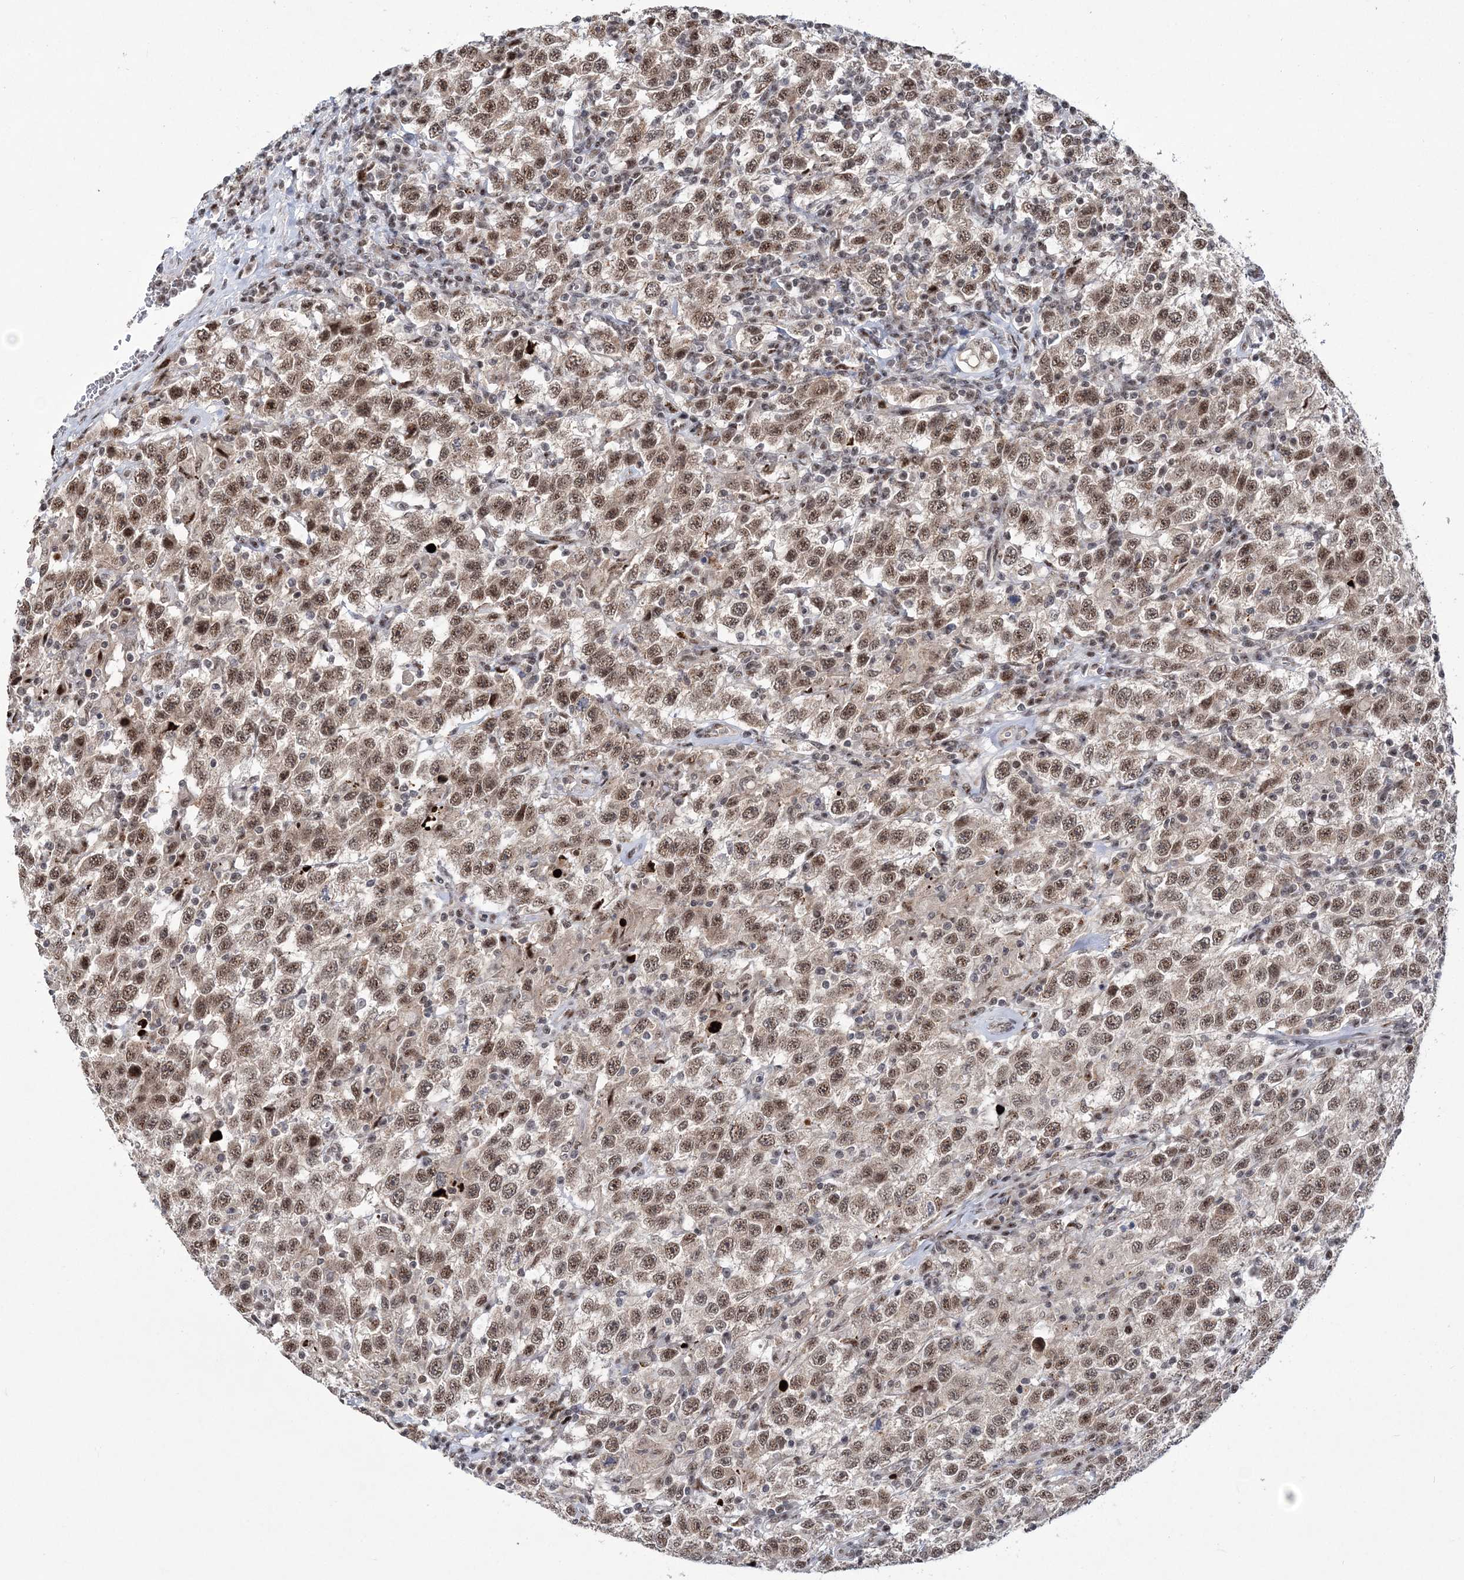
{"staining": {"intensity": "moderate", "quantity": ">75%", "location": "nuclear"}, "tissue": "testis cancer", "cell_type": "Tumor cells", "image_type": "cancer", "snomed": [{"axis": "morphology", "description": "Seminoma, NOS"}, {"axis": "topography", "description": "Testis"}], "caption": "An image of seminoma (testis) stained for a protein displays moderate nuclear brown staining in tumor cells. The staining was performed using DAB (3,3'-diaminobenzidine) to visualize the protein expression in brown, while the nuclei were stained in blue with hematoxylin (Magnification: 20x).", "gene": "TATDN2", "patient": {"sex": "male", "age": 41}}